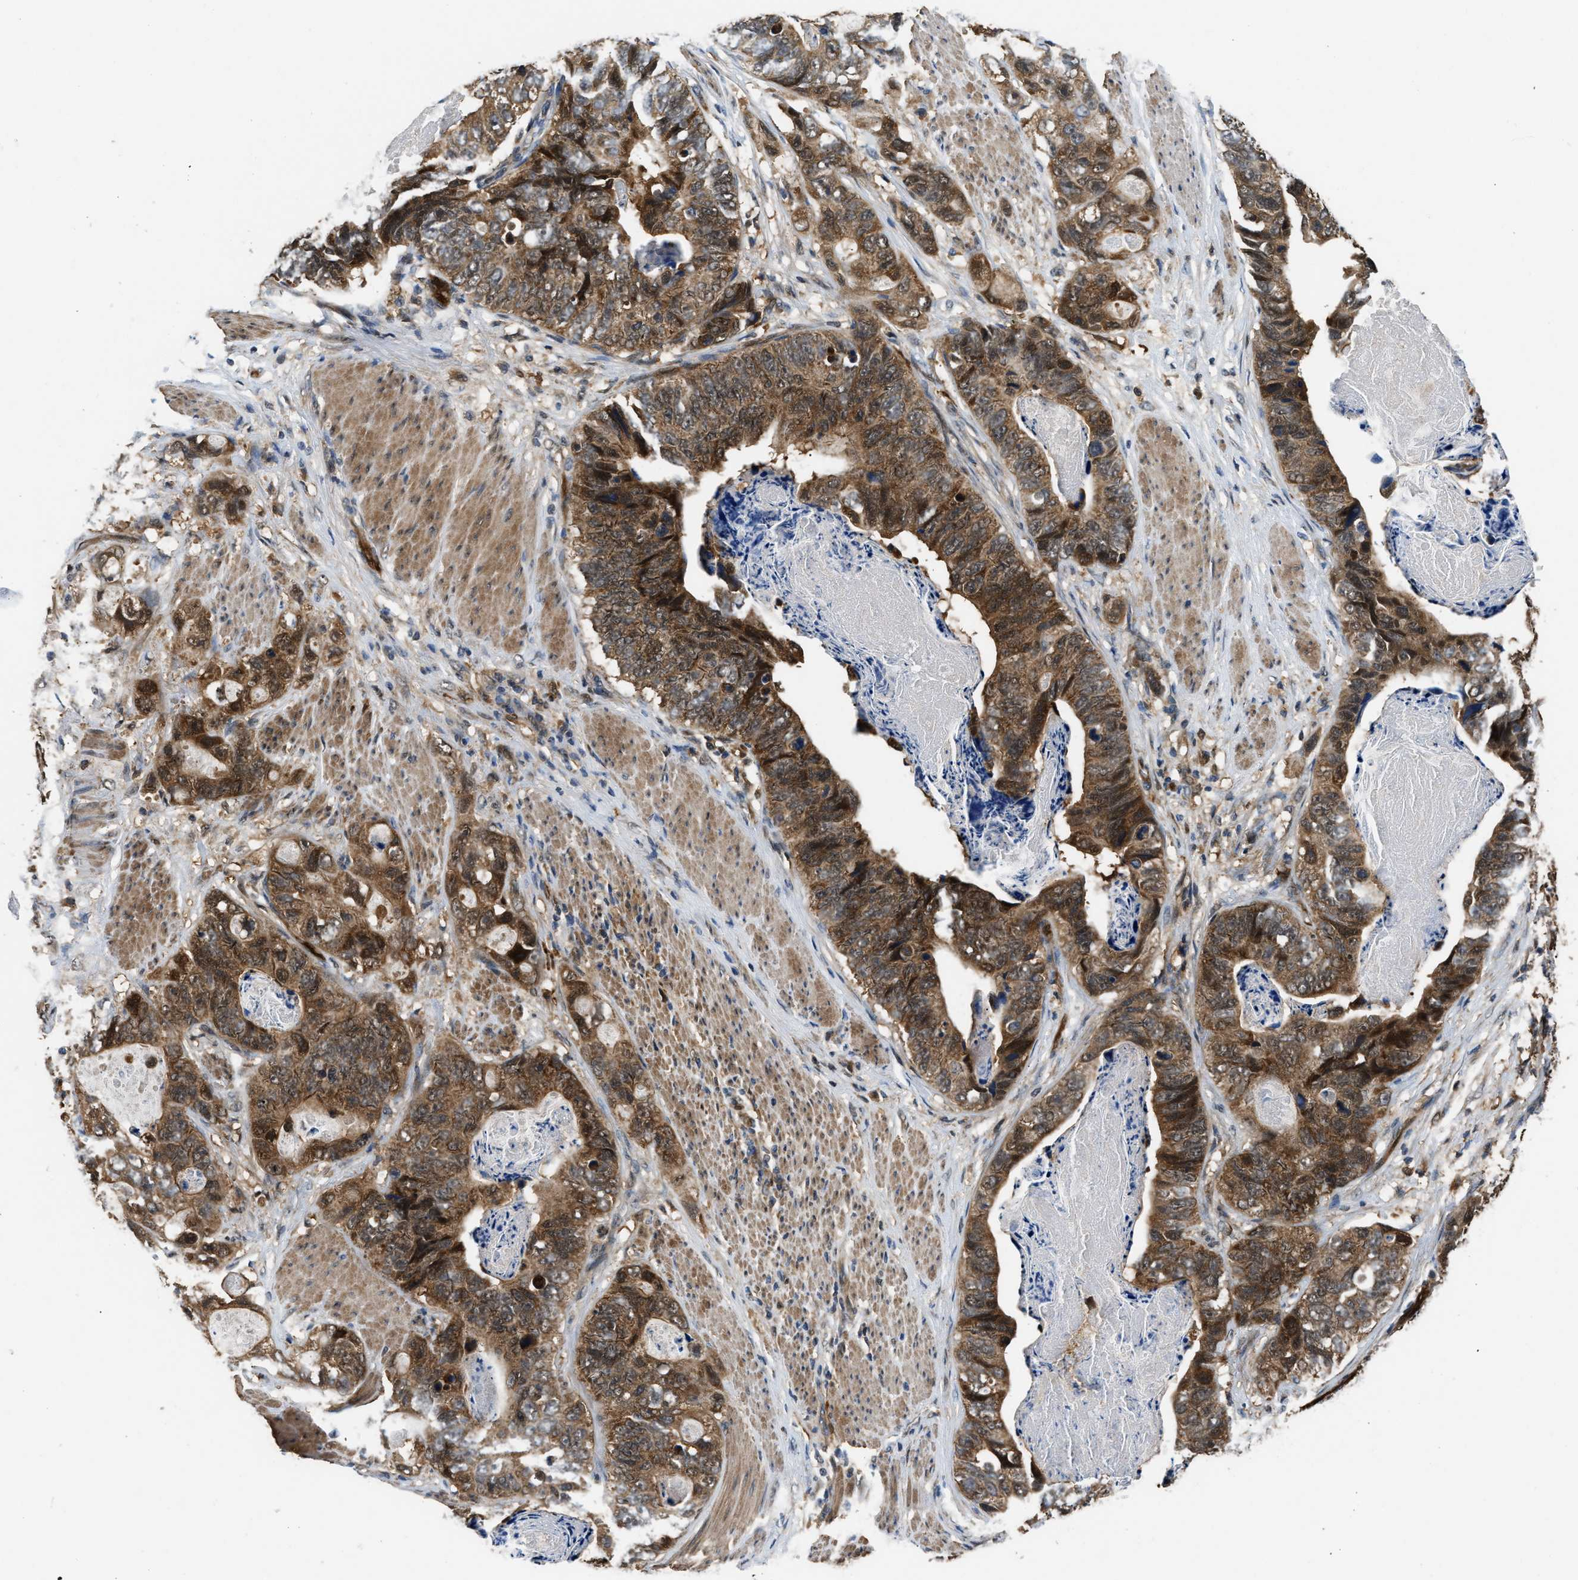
{"staining": {"intensity": "moderate", "quantity": ">75%", "location": "cytoplasmic/membranous"}, "tissue": "stomach cancer", "cell_type": "Tumor cells", "image_type": "cancer", "snomed": [{"axis": "morphology", "description": "Adenocarcinoma, NOS"}, {"axis": "topography", "description": "Stomach"}], "caption": "Human stomach cancer (adenocarcinoma) stained with a brown dye demonstrates moderate cytoplasmic/membranous positive expression in approximately >75% of tumor cells.", "gene": "PPA1", "patient": {"sex": "female", "age": 89}}